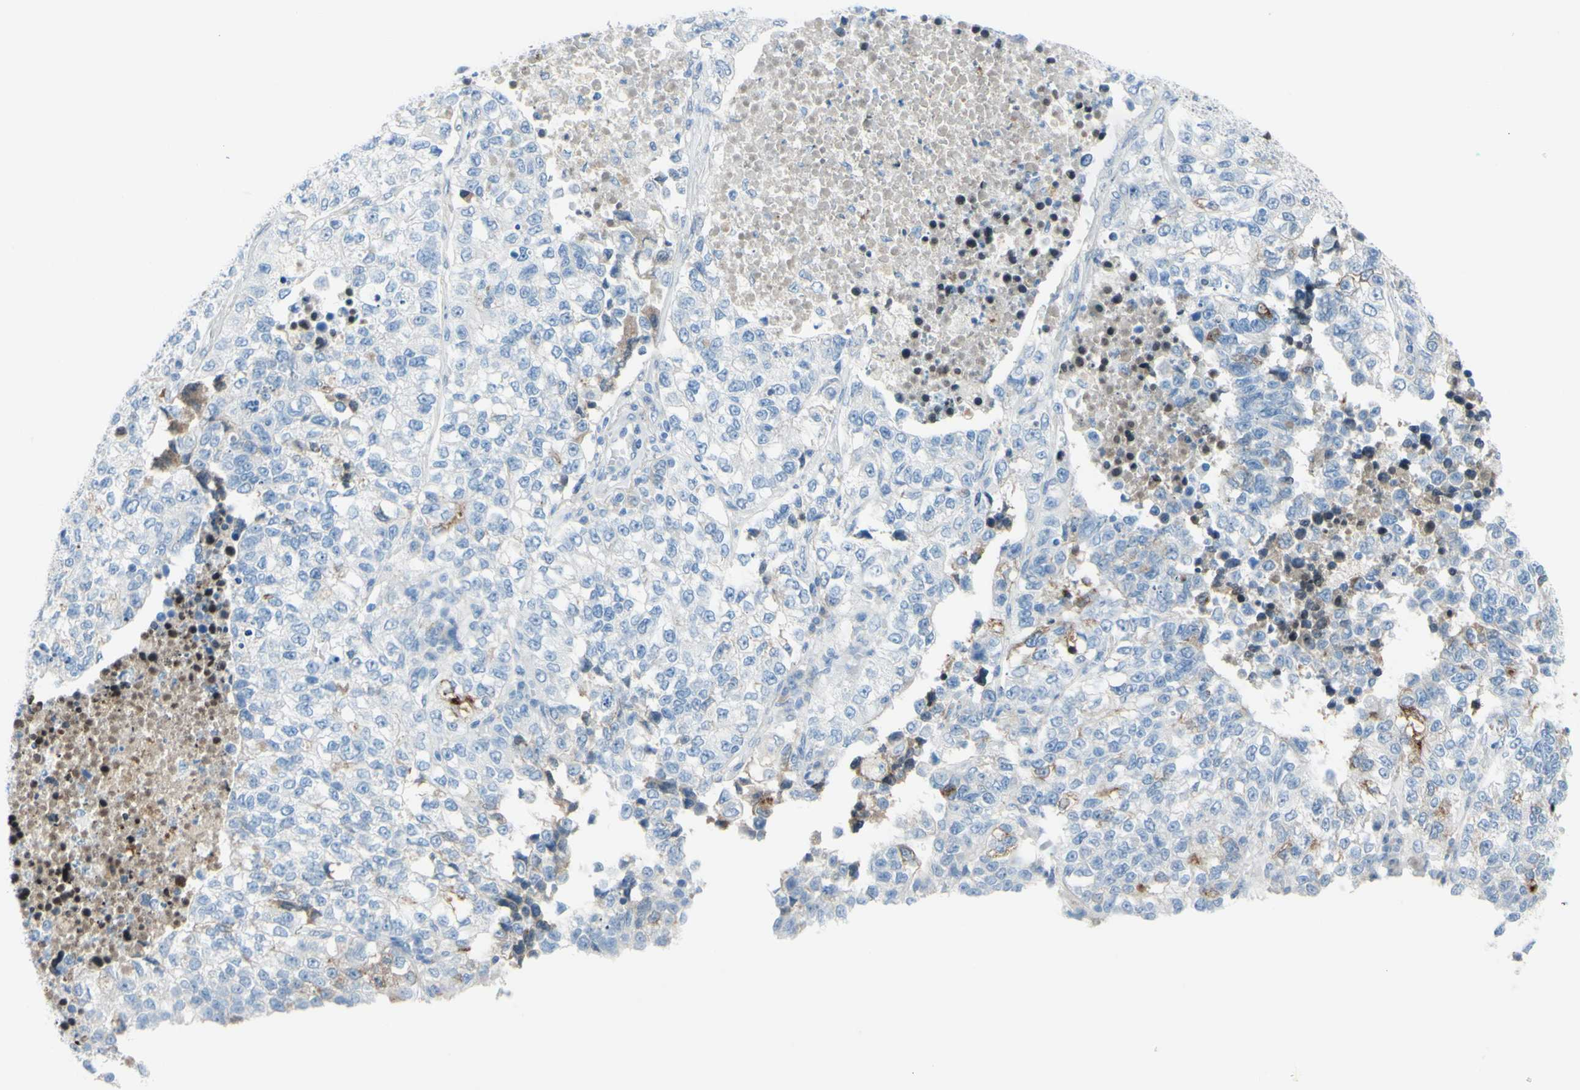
{"staining": {"intensity": "negative", "quantity": "none", "location": "none"}, "tissue": "lung cancer", "cell_type": "Tumor cells", "image_type": "cancer", "snomed": [{"axis": "morphology", "description": "Adenocarcinoma, NOS"}, {"axis": "topography", "description": "Lung"}], "caption": "Micrograph shows no protein expression in tumor cells of lung cancer (adenocarcinoma) tissue.", "gene": "TFPI2", "patient": {"sex": "male", "age": 49}}